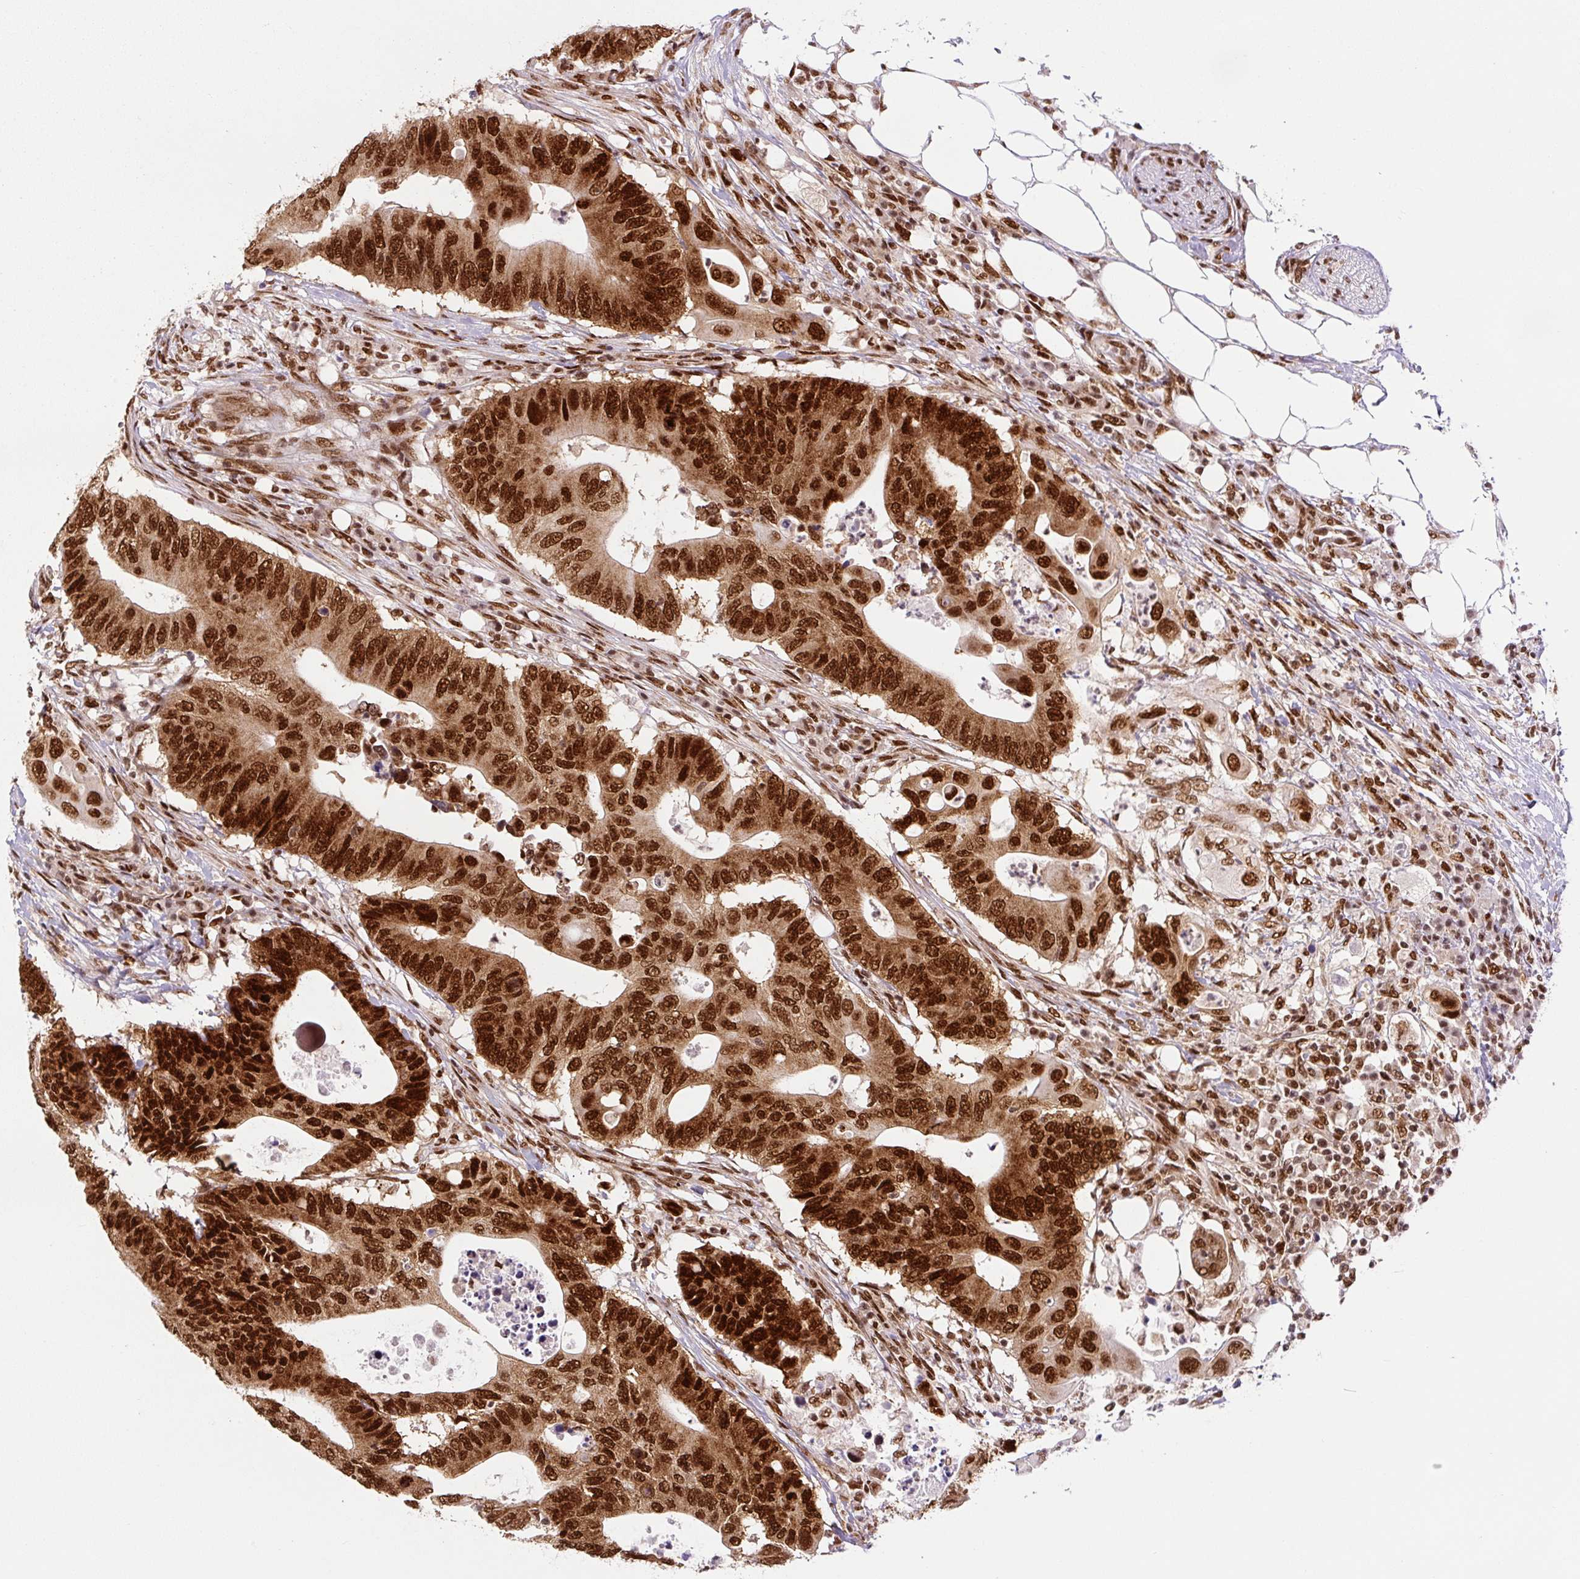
{"staining": {"intensity": "strong", "quantity": ">75%", "location": "nuclear"}, "tissue": "colorectal cancer", "cell_type": "Tumor cells", "image_type": "cancer", "snomed": [{"axis": "morphology", "description": "Adenocarcinoma, NOS"}, {"axis": "topography", "description": "Colon"}], "caption": "Adenocarcinoma (colorectal) tissue displays strong nuclear positivity in about >75% of tumor cells Using DAB (3,3'-diaminobenzidine) (brown) and hematoxylin (blue) stains, captured at high magnification using brightfield microscopy.", "gene": "FUS", "patient": {"sex": "male", "age": 71}}